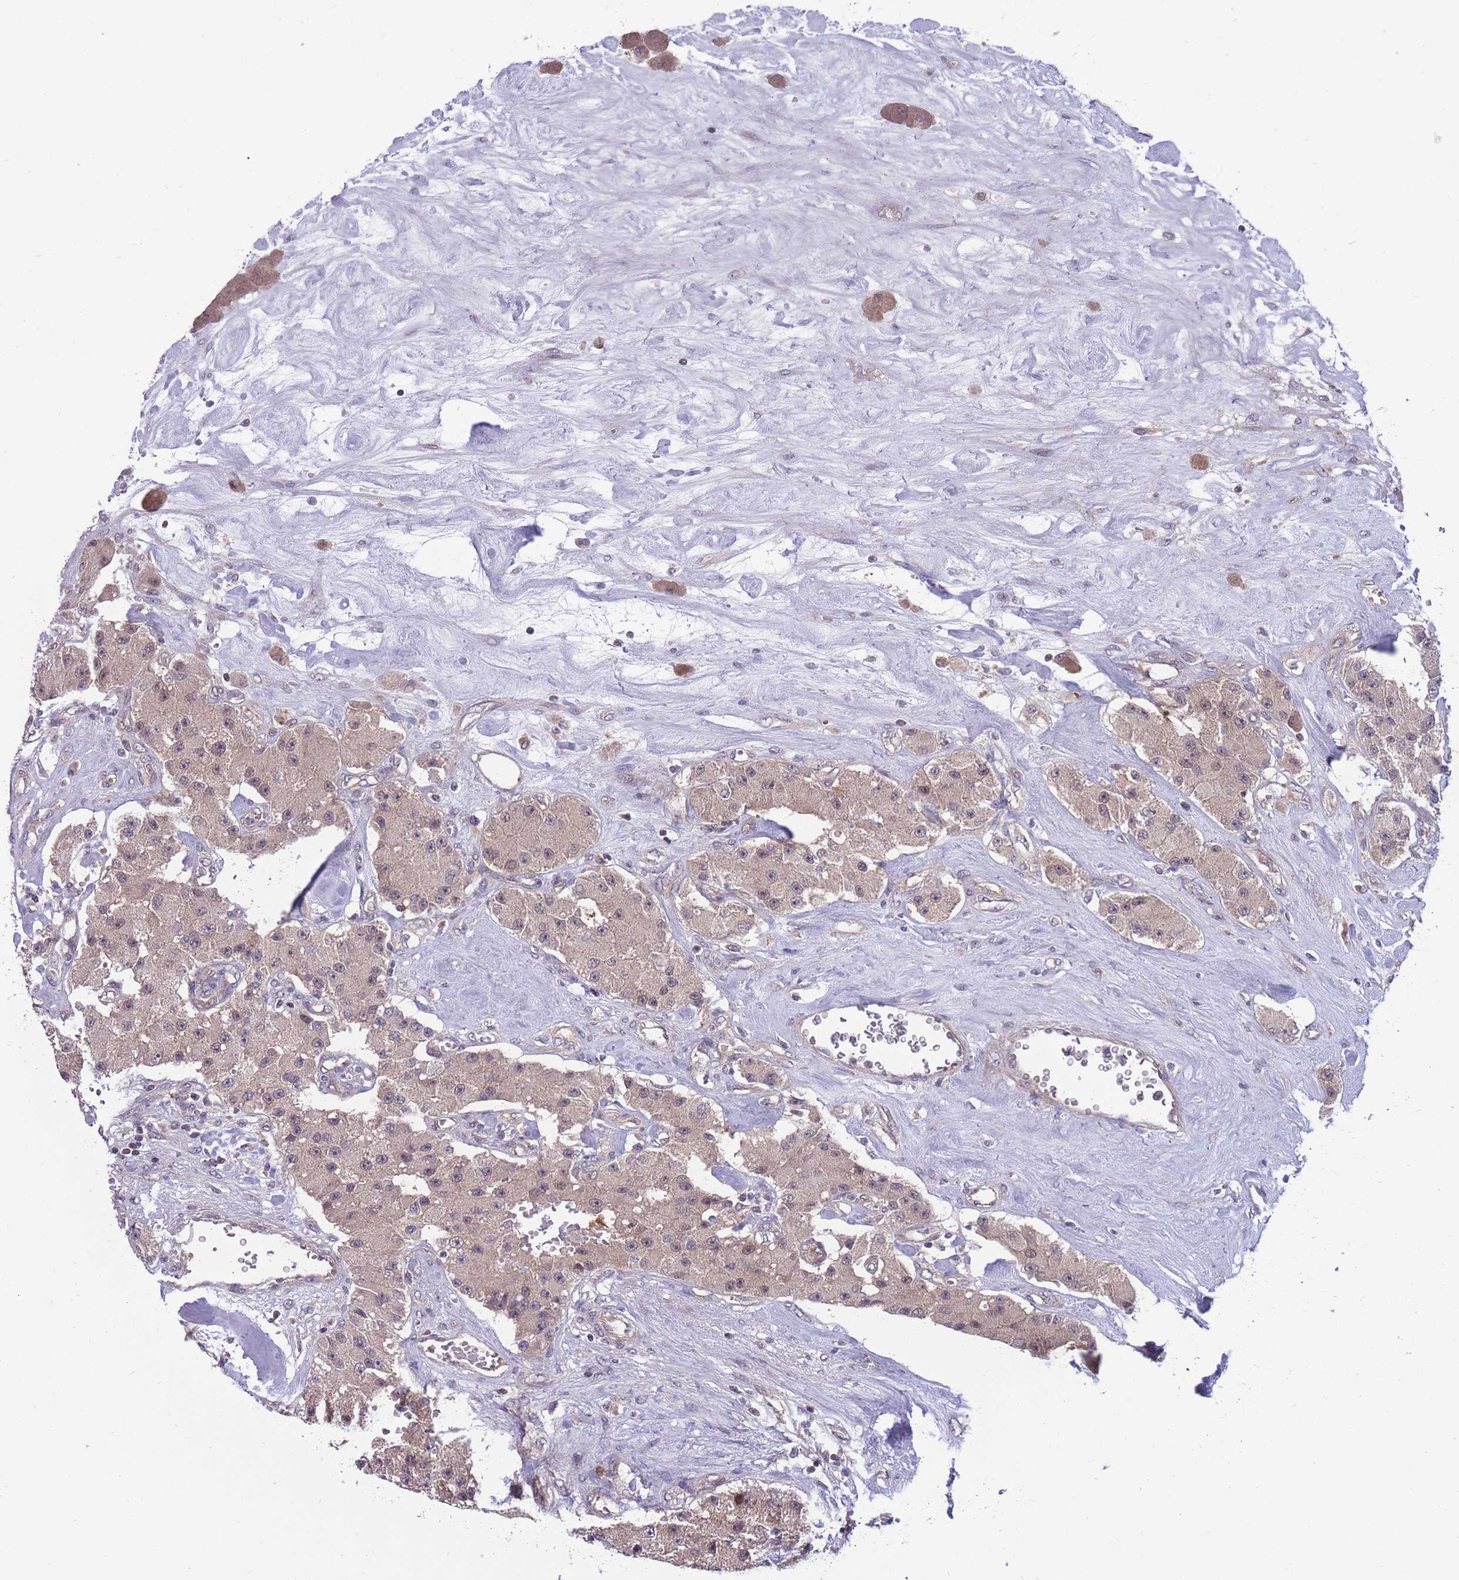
{"staining": {"intensity": "weak", "quantity": ">75%", "location": "cytoplasmic/membranous"}, "tissue": "carcinoid", "cell_type": "Tumor cells", "image_type": "cancer", "snomed": [{"axis": "morphology", "description": "Carcinoid, malignant, NOS"}, {"axis": "topography", "description": "Pancreas"}], "caption": "Immunohistochemistry (IHC) image of neoplastic tissue: human carcinoid (malignant) stained using IHC reveals low levels of weak protein expression localized specifically in the cytoplasmic/membranous of tumor cells, appearing as a cytoplasmic/membranous brown color.", "gene": "UBE2N", "patient": {"sex": "male", "age": 41}}